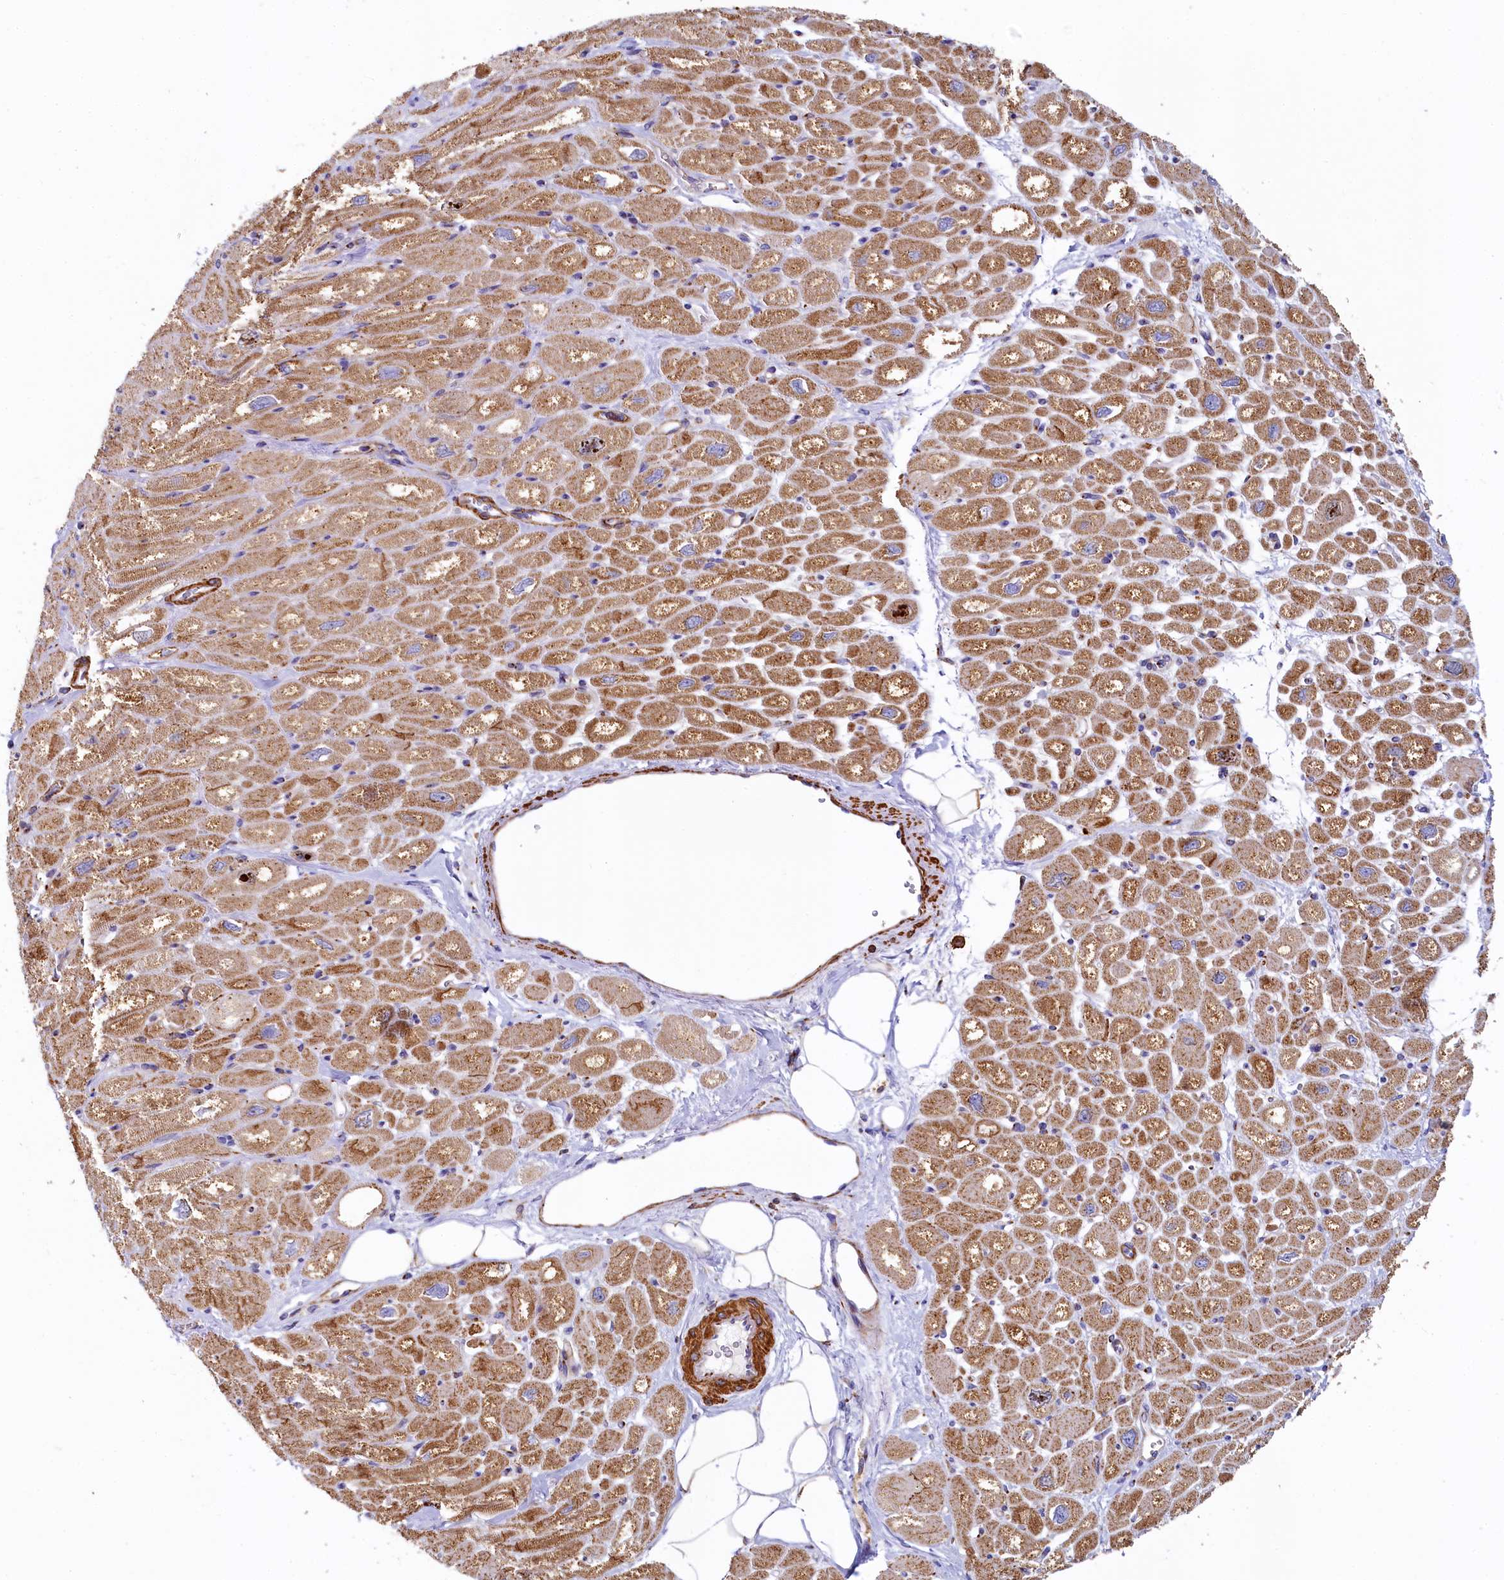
{"staining": {"intensity": "moderate", "quantity": ">75%", "location": "cytoplasmic/membranous"}, "tissue": "heart muscle", "cell_type": "Cardiomyocytes", "image_type": "normal", "snomed": [{"axis": "morphology", "description": "Normal tissue, NOS"}, {"axis": "topography", "description": "Heart"}], "caption": "Immunohistochemical staining of benign human heart muscle demonstrates medium levels of moderate cytoplasmic/membranous expression in approximately >75% of cardiomyocytes.", "gene": "BET1L", "patient": {"sex": "male", "age": 50}}